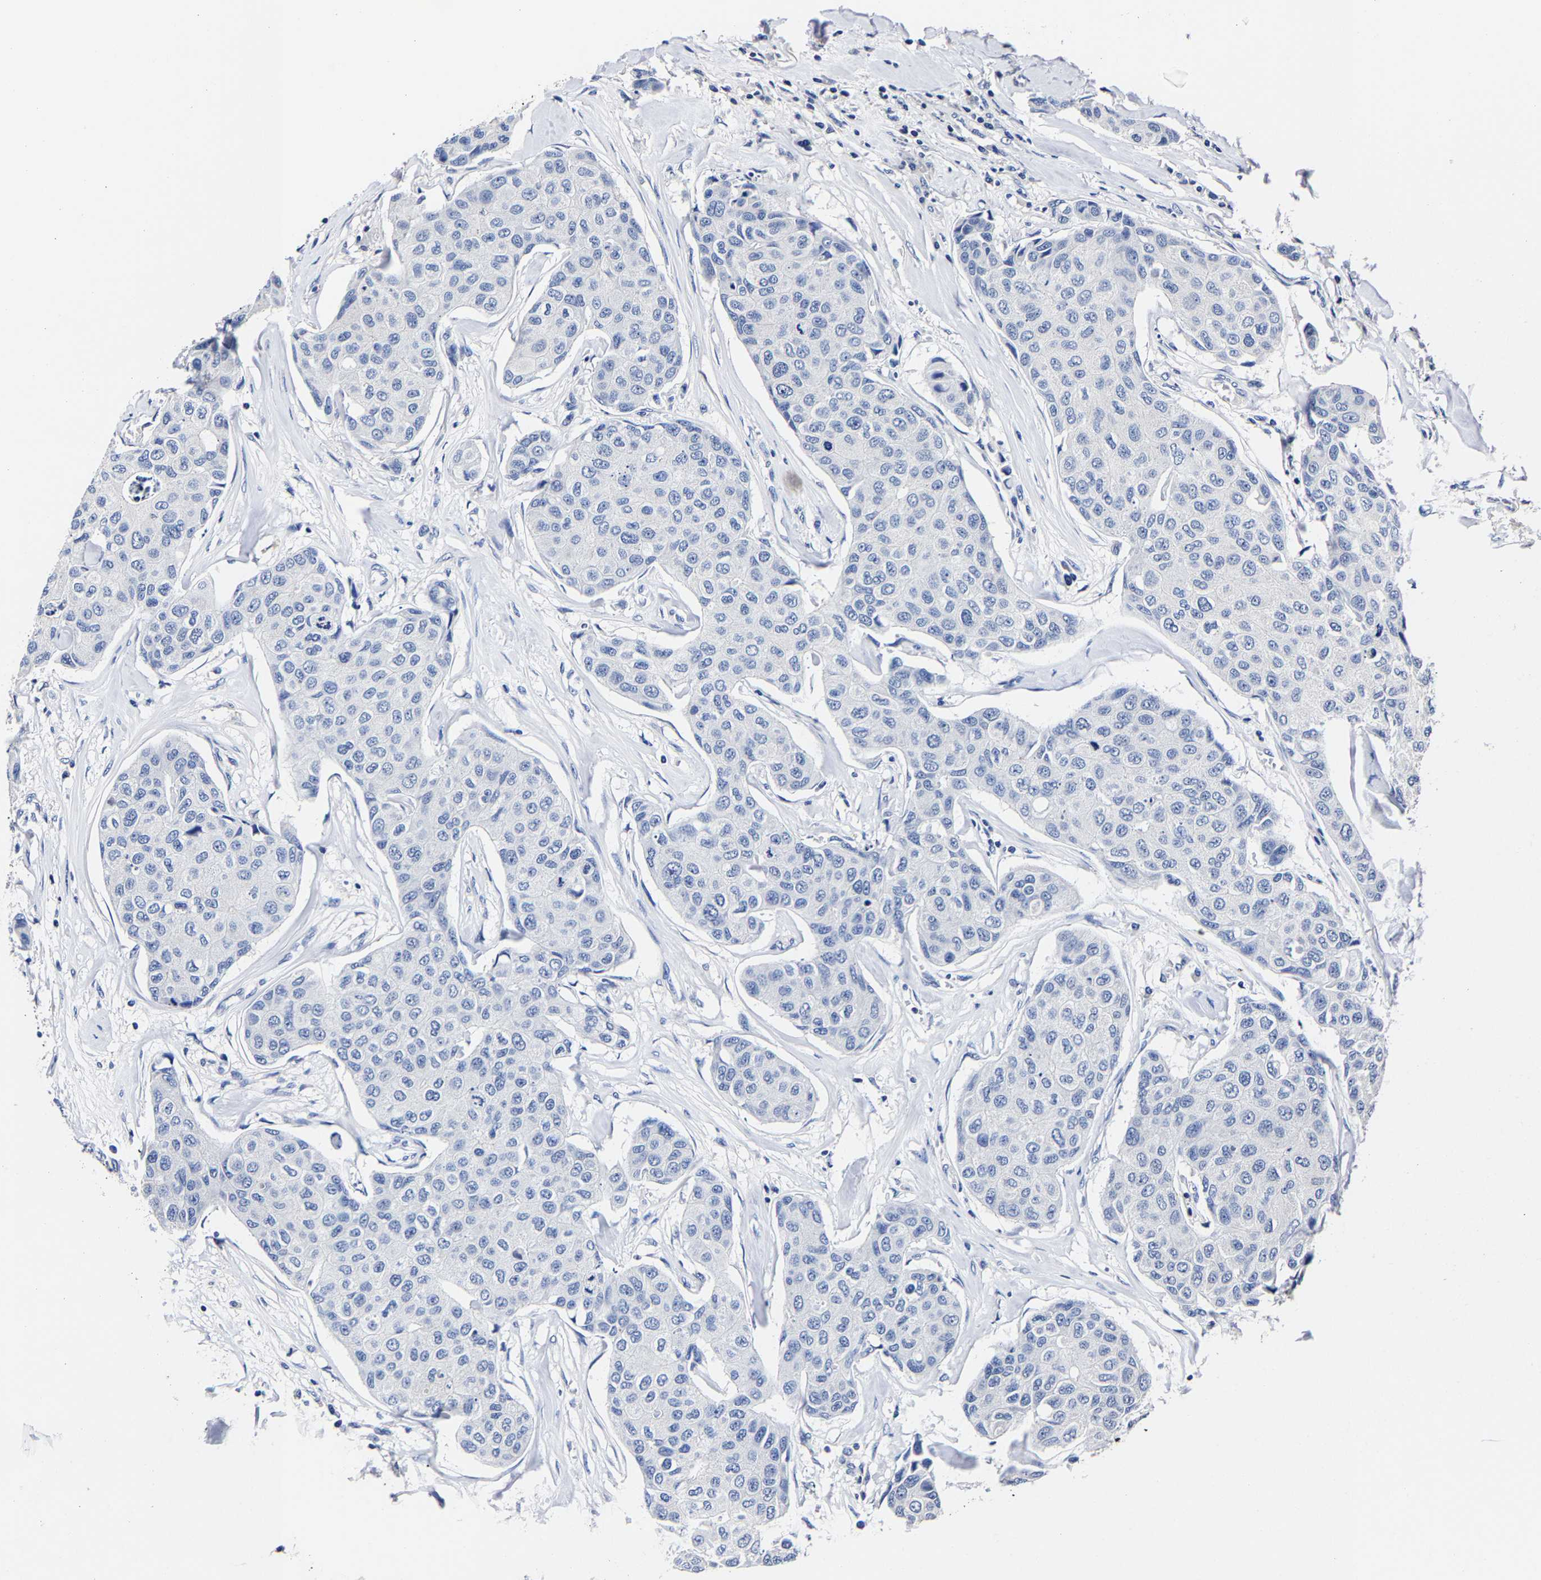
{"staining": {"intensity": "negative", "quantity": "none", "location": "none"}, "tissue": "breast cancer", "cell_type": "Tumor cells", "image_type": "cancer", "snomed": [{"axis": "morphology", "description": "Duct carcinoma"}, {"axis": "topography", "description": "Breast"}], "caption": "The photomicrograph demonstrates no significant staining in tumor cells of breast cancer (infiltrating ductal carcinoma). (DAB IHC with hematoxylin counter stain).", "gene": "AKAP4", "patient": {"sex": "female", "age": 80}}